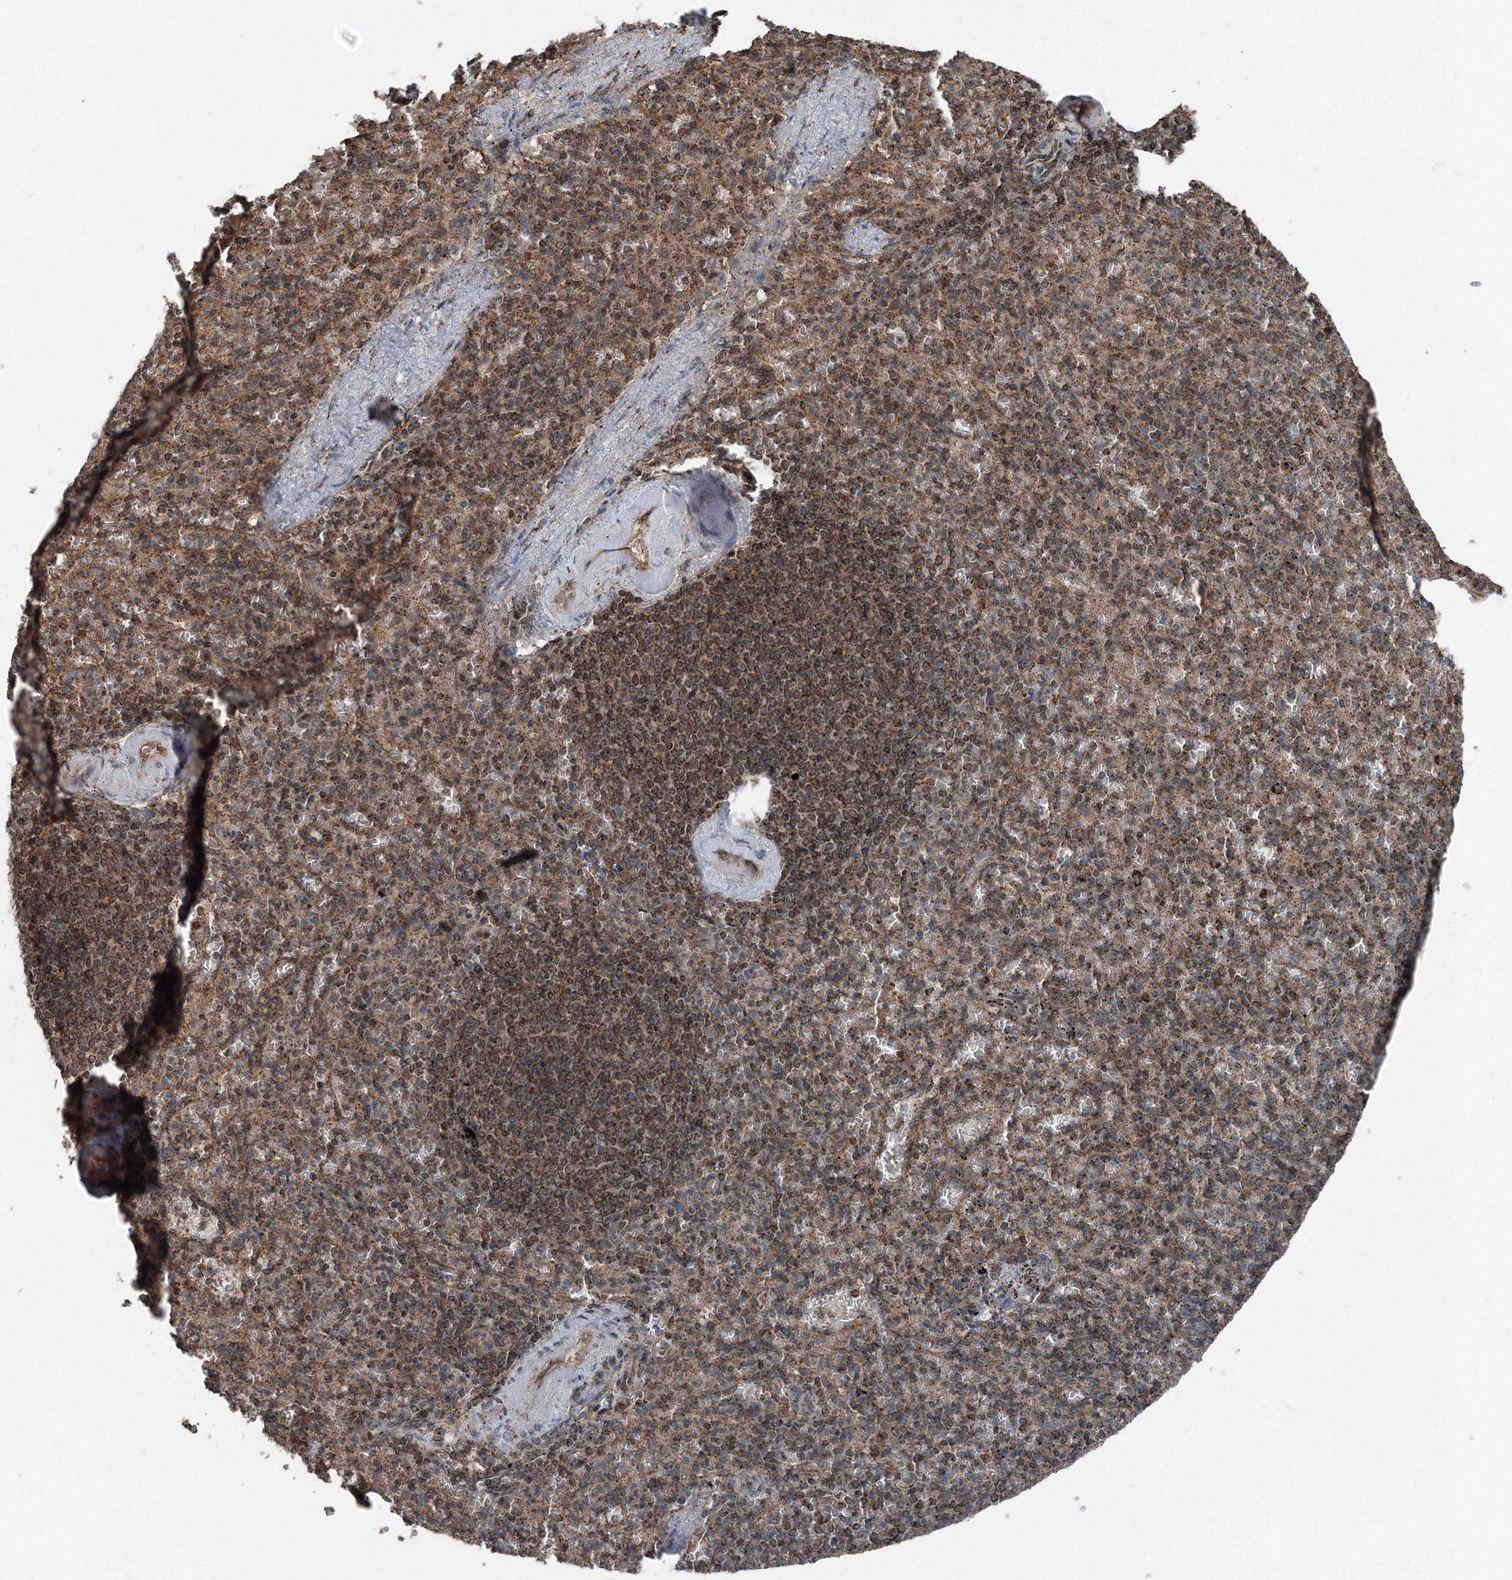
{"staining": {"intensity": "moderate", "quantity": ">75%", "location": "cytoplasmic/membranous"}, "tissue": "spleen", "cell_type": "Cells in red pulp", "image_type": "normal", "snomed": [{"axis": "morphology", "description": "Normal tissue, NOS"}, {"axis": "topography", "description": "Spleen"}], "caption": "Immunohistochemistry (IHC) histopathology image of normal human spleen stained for a protein (brown), which demonstrates medium levels of moderate cytoplasmic/membranous positivity in approximately >75% of cells in red pulp.", "gene": "AASDH", "patient": {"sex": "female", "age": 74}}